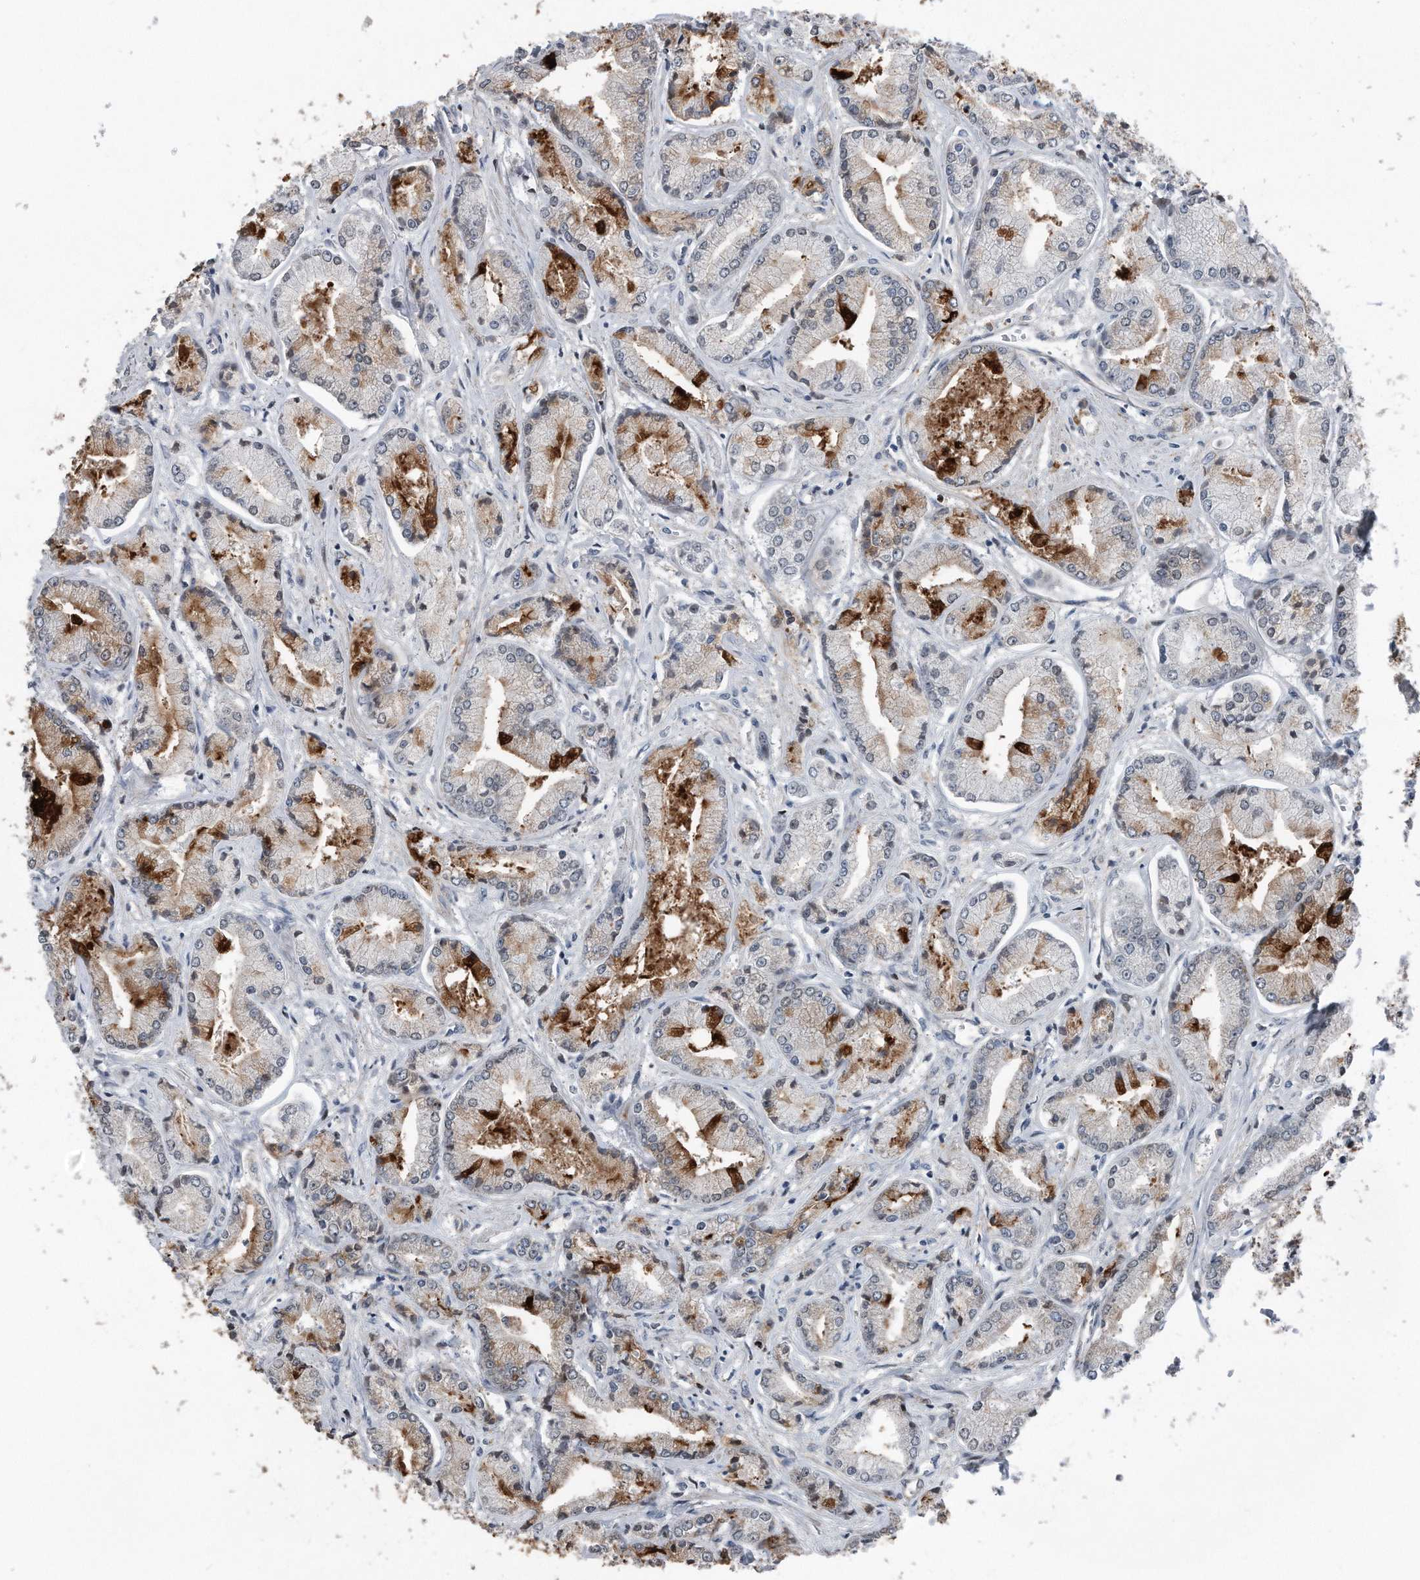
{"staining": {"intensity": "strong", "quantity": "<25%", "location": "cytoplasmic/membranous"}, "tissue": "prostate cancer", "cell_type": "Tumor cells", "image_type": "cancer", "snomed": [{"axis": "morphology", "description": "Adenocarcinoma, Low grade"}, {"axis": "topography", "description": "Prostate"}], "caption": "About <25% of tumor cells in human prostate cancer (low-grade adenocarcinoma) show strong cytoplasmic/membranous protein expression as visualized by brown immunohistochemical staining.", "gene": "DST", "patient": {"sex": "male", "age": 60}}